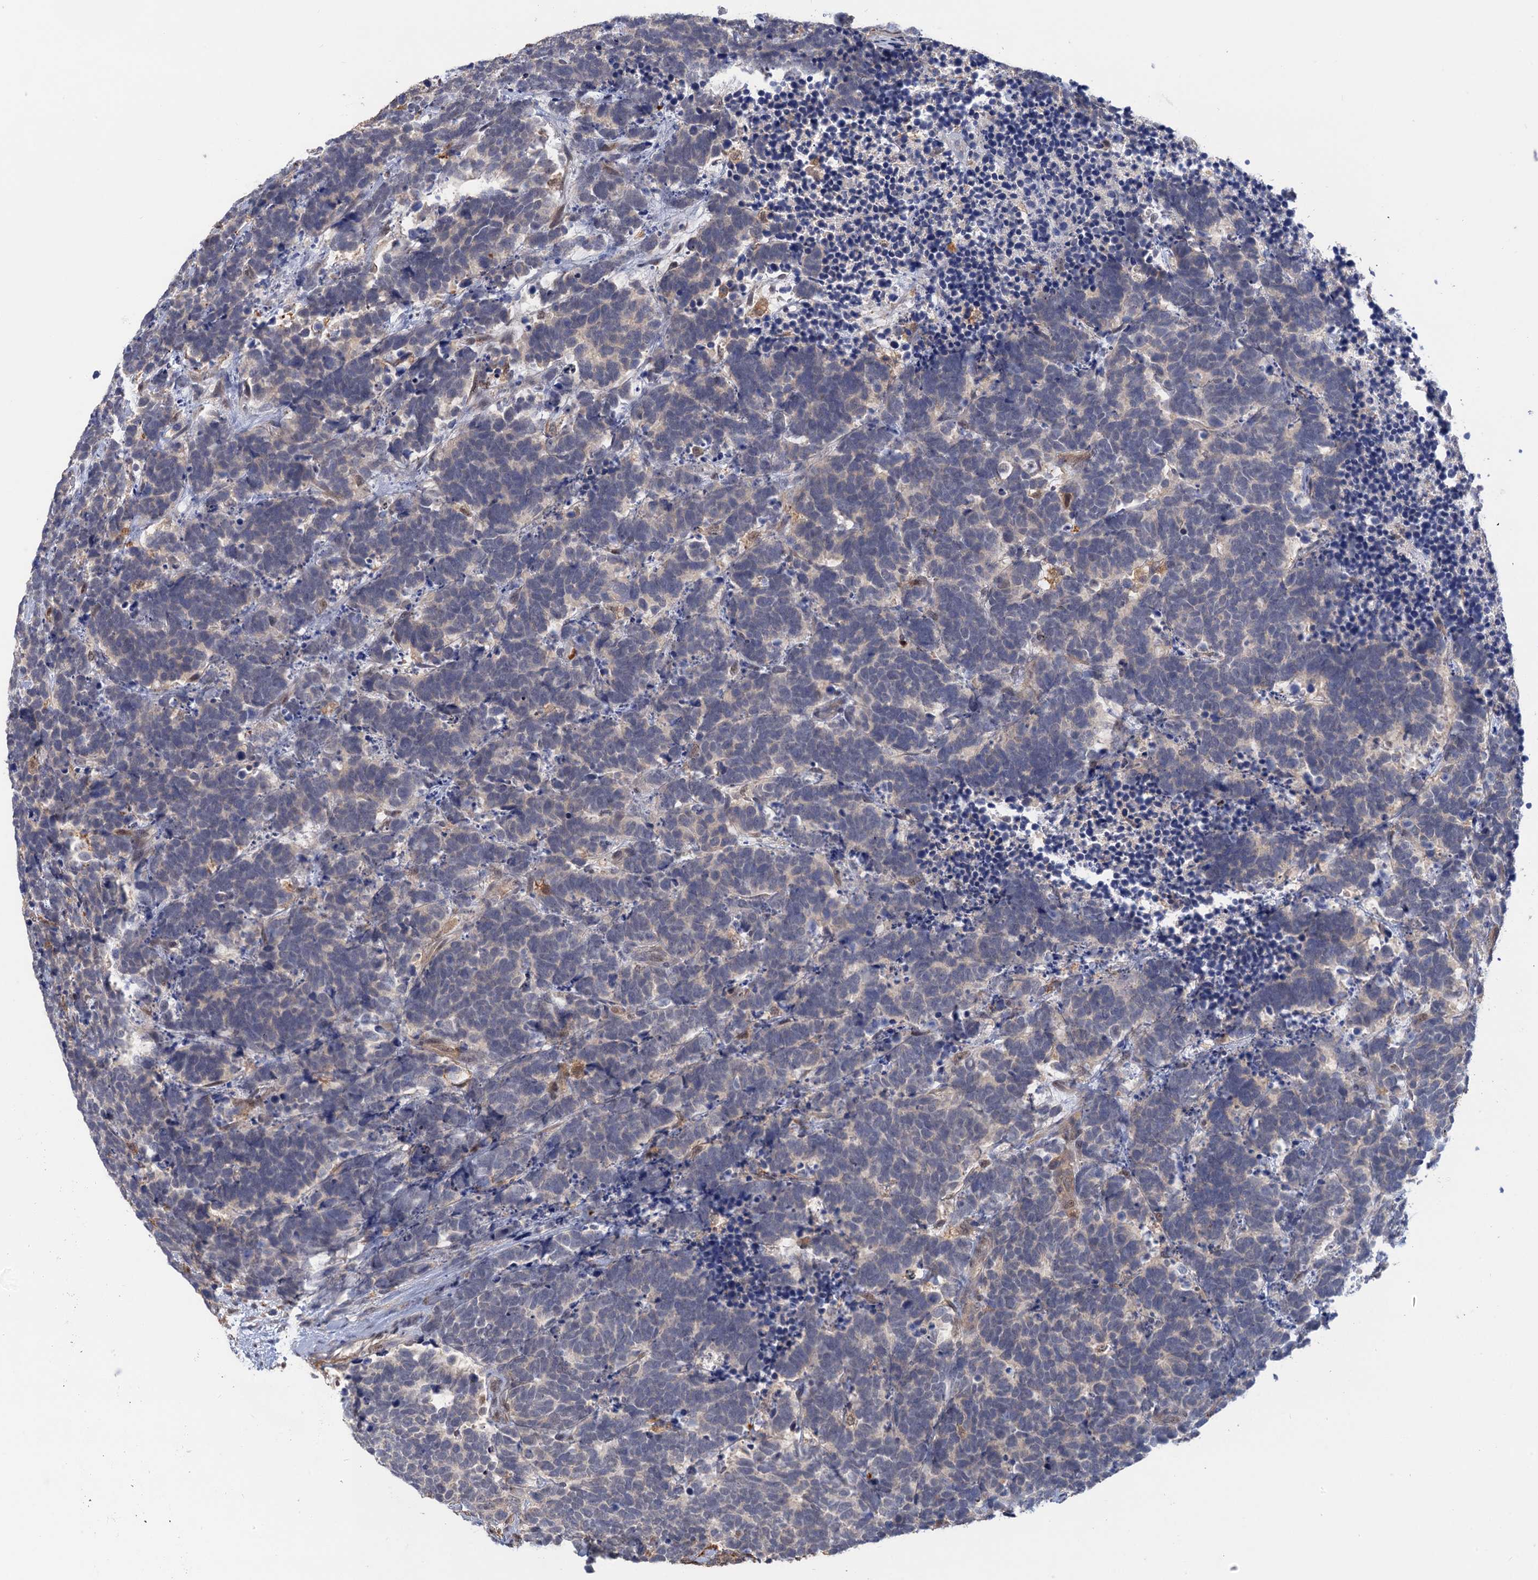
{"staining": {"intensity": "negative", "quantity": "none", "location": "none"}, "tissue": "carcinoid", "cell_type": "Tumor cells", "image_type": "cancer", "snomed": [{"axis": "morphology", "description": "Carcinoma, NOS"}, {"axis": "morphology", "description": "Carcinoid, malignant, NOS"}, {"axis": "topography", "description": "Urinary bladder"}], "caption": "Tumor cells show no significant protein positivity in carcinoma.", "gene": "NEK8", "patient": {"sex": "male", "age": 57}}